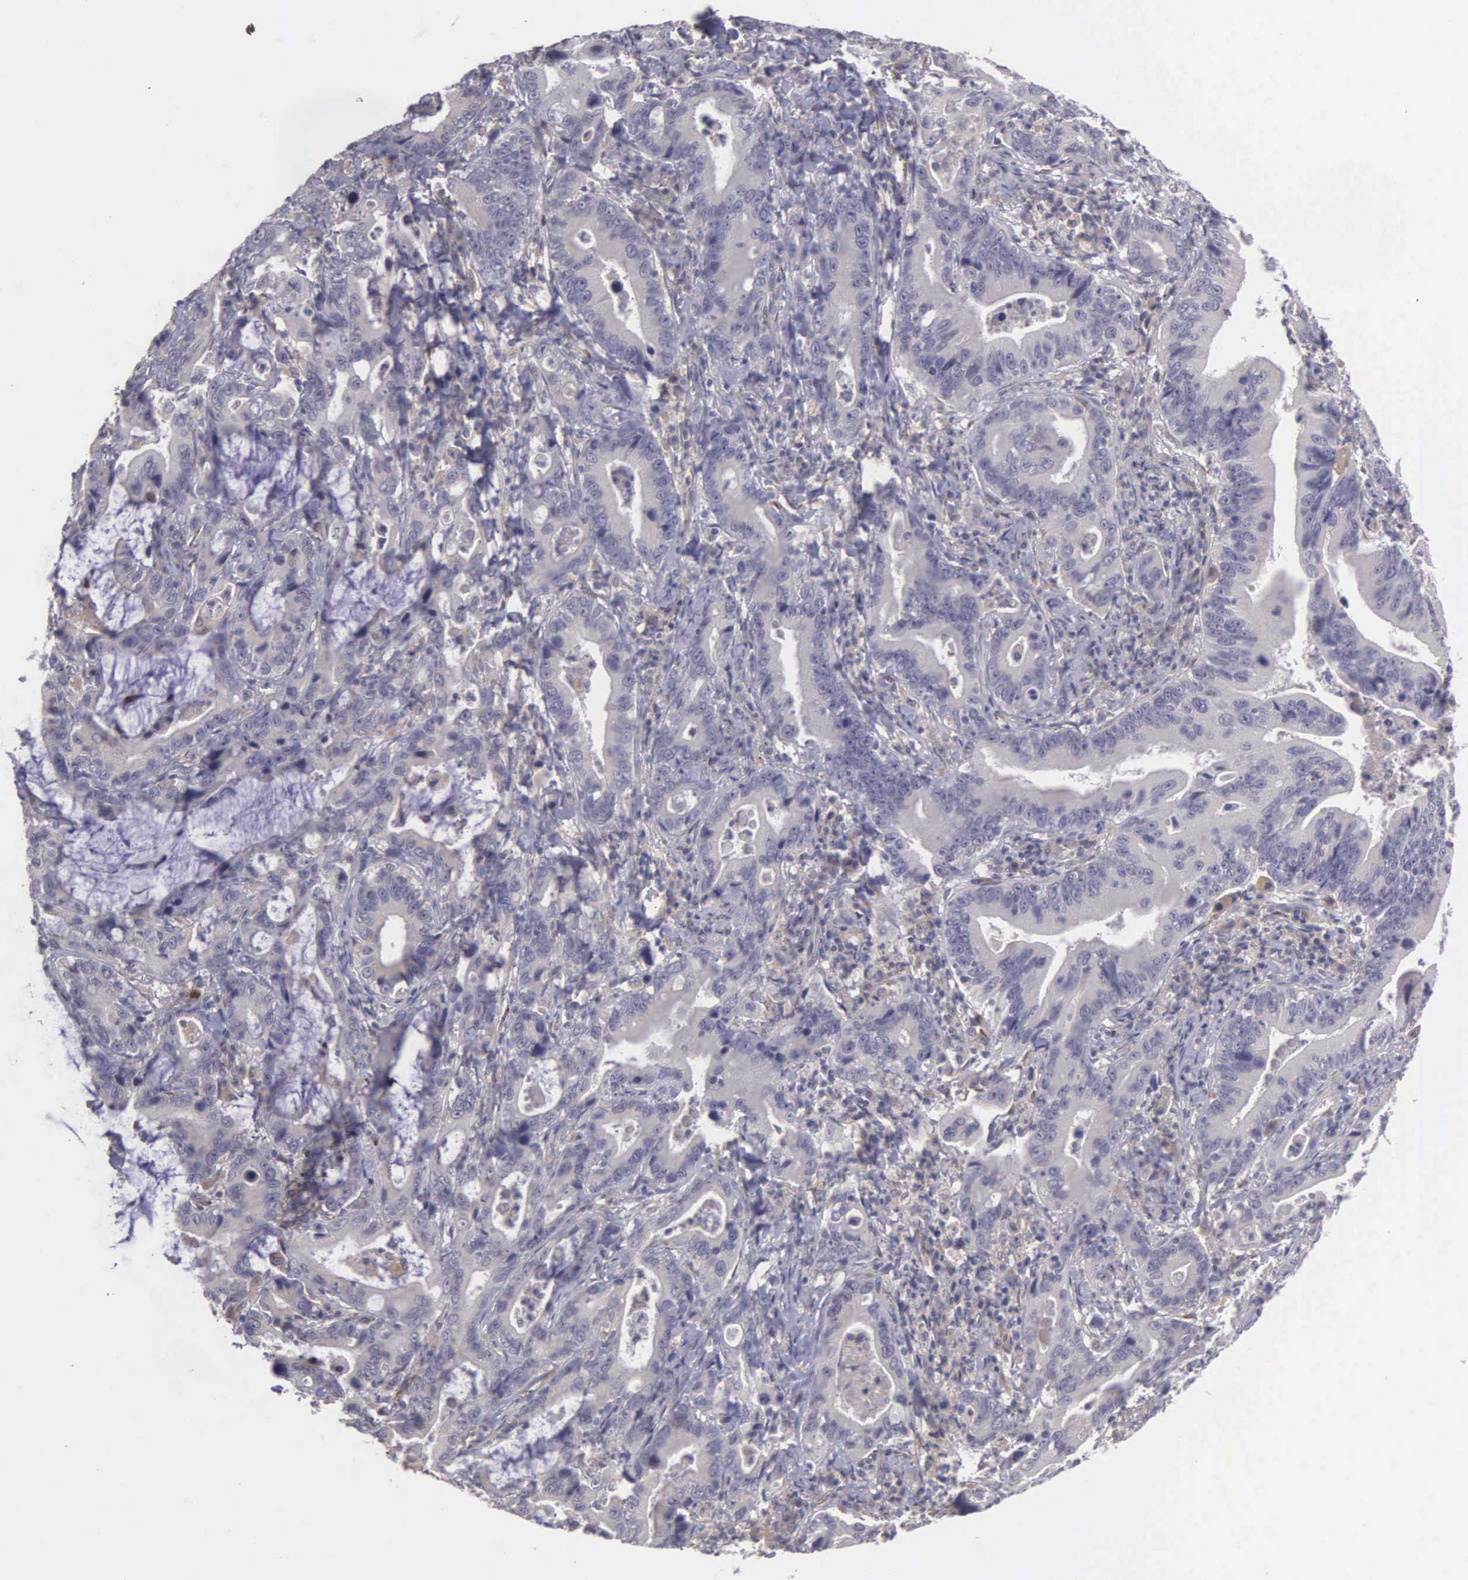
{"staining": {"intensity": "negative", "quantity": "none", "location": "none"}, "tissue": "stomach cancer", "cell_type": "Tumor cells", "image_type": "cancer", "snomed": [{"axis": "morphology", "description": "Adenocarcinoma, NOS"}, {"axis": "topography", "description": "Stomach, upper"}], "caption": "Stomach adenocarcinoma was stained to show a protein in brown. There is no significant positivity in tumor cells.", "gene": "RTL10", "patient": {"sex": "male", "age": 63}}